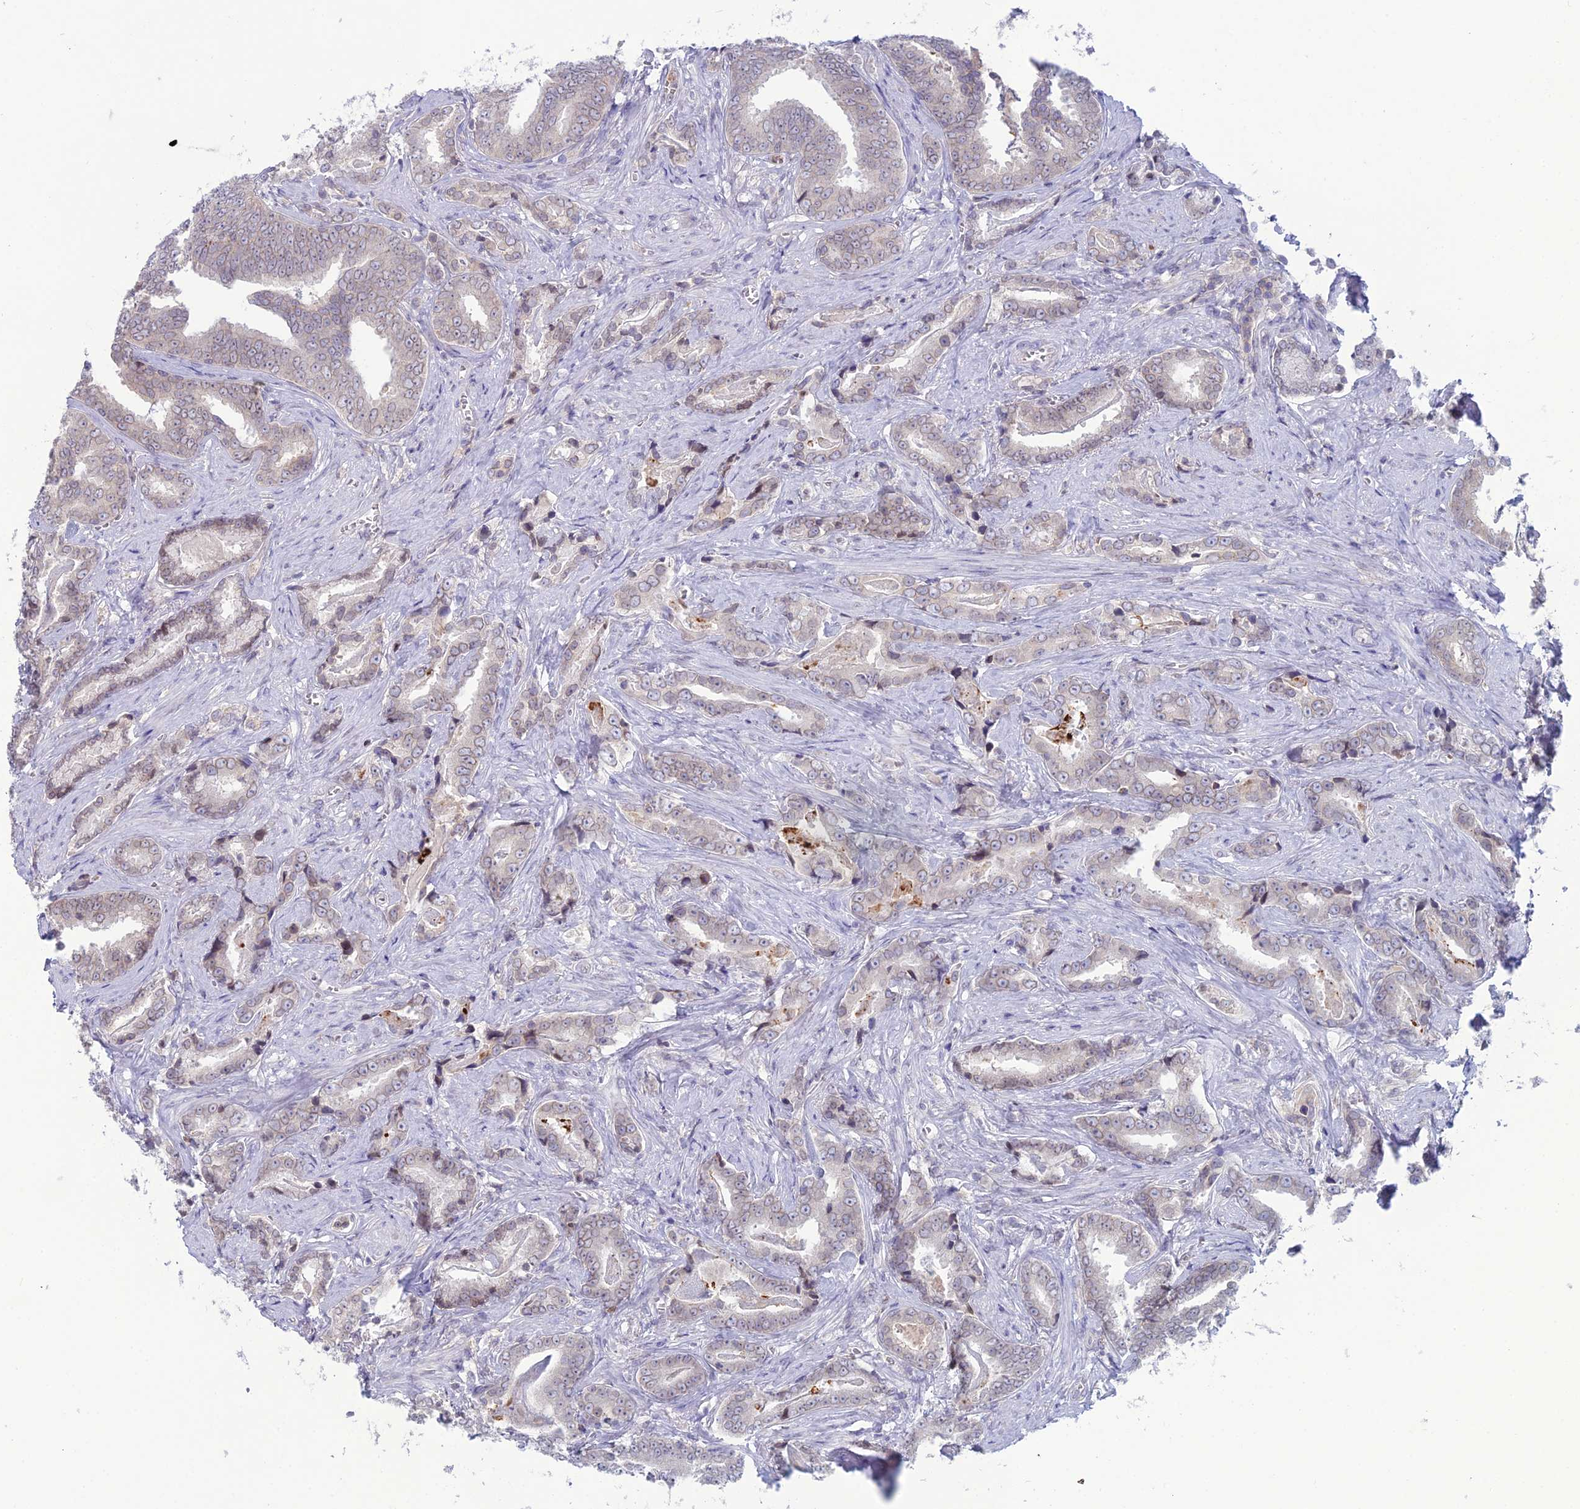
{"staining": {"intensity": "weak", "quantity": "25%-75%", "location": "cytoplasmic/membranous,nuclear"}, "tissue": "prostate cancer", "cell_type": "Tumor cells", "image_type": "cancer", "snomed": [{"axis": "morphology", "description": "Adenocarcinoma, High grade"}, {"axis": "topography", "description": "Prostate"}], "caption": "A high-resolution image shows immunohistochemistry staining of prostate cancer, which reveals weak cytoplasmic/membranous and nuclear expression in approximately 25%-75% of tumor cells.", "gene": "WDR46", "patient": {"sex": "male", "age": 67}}